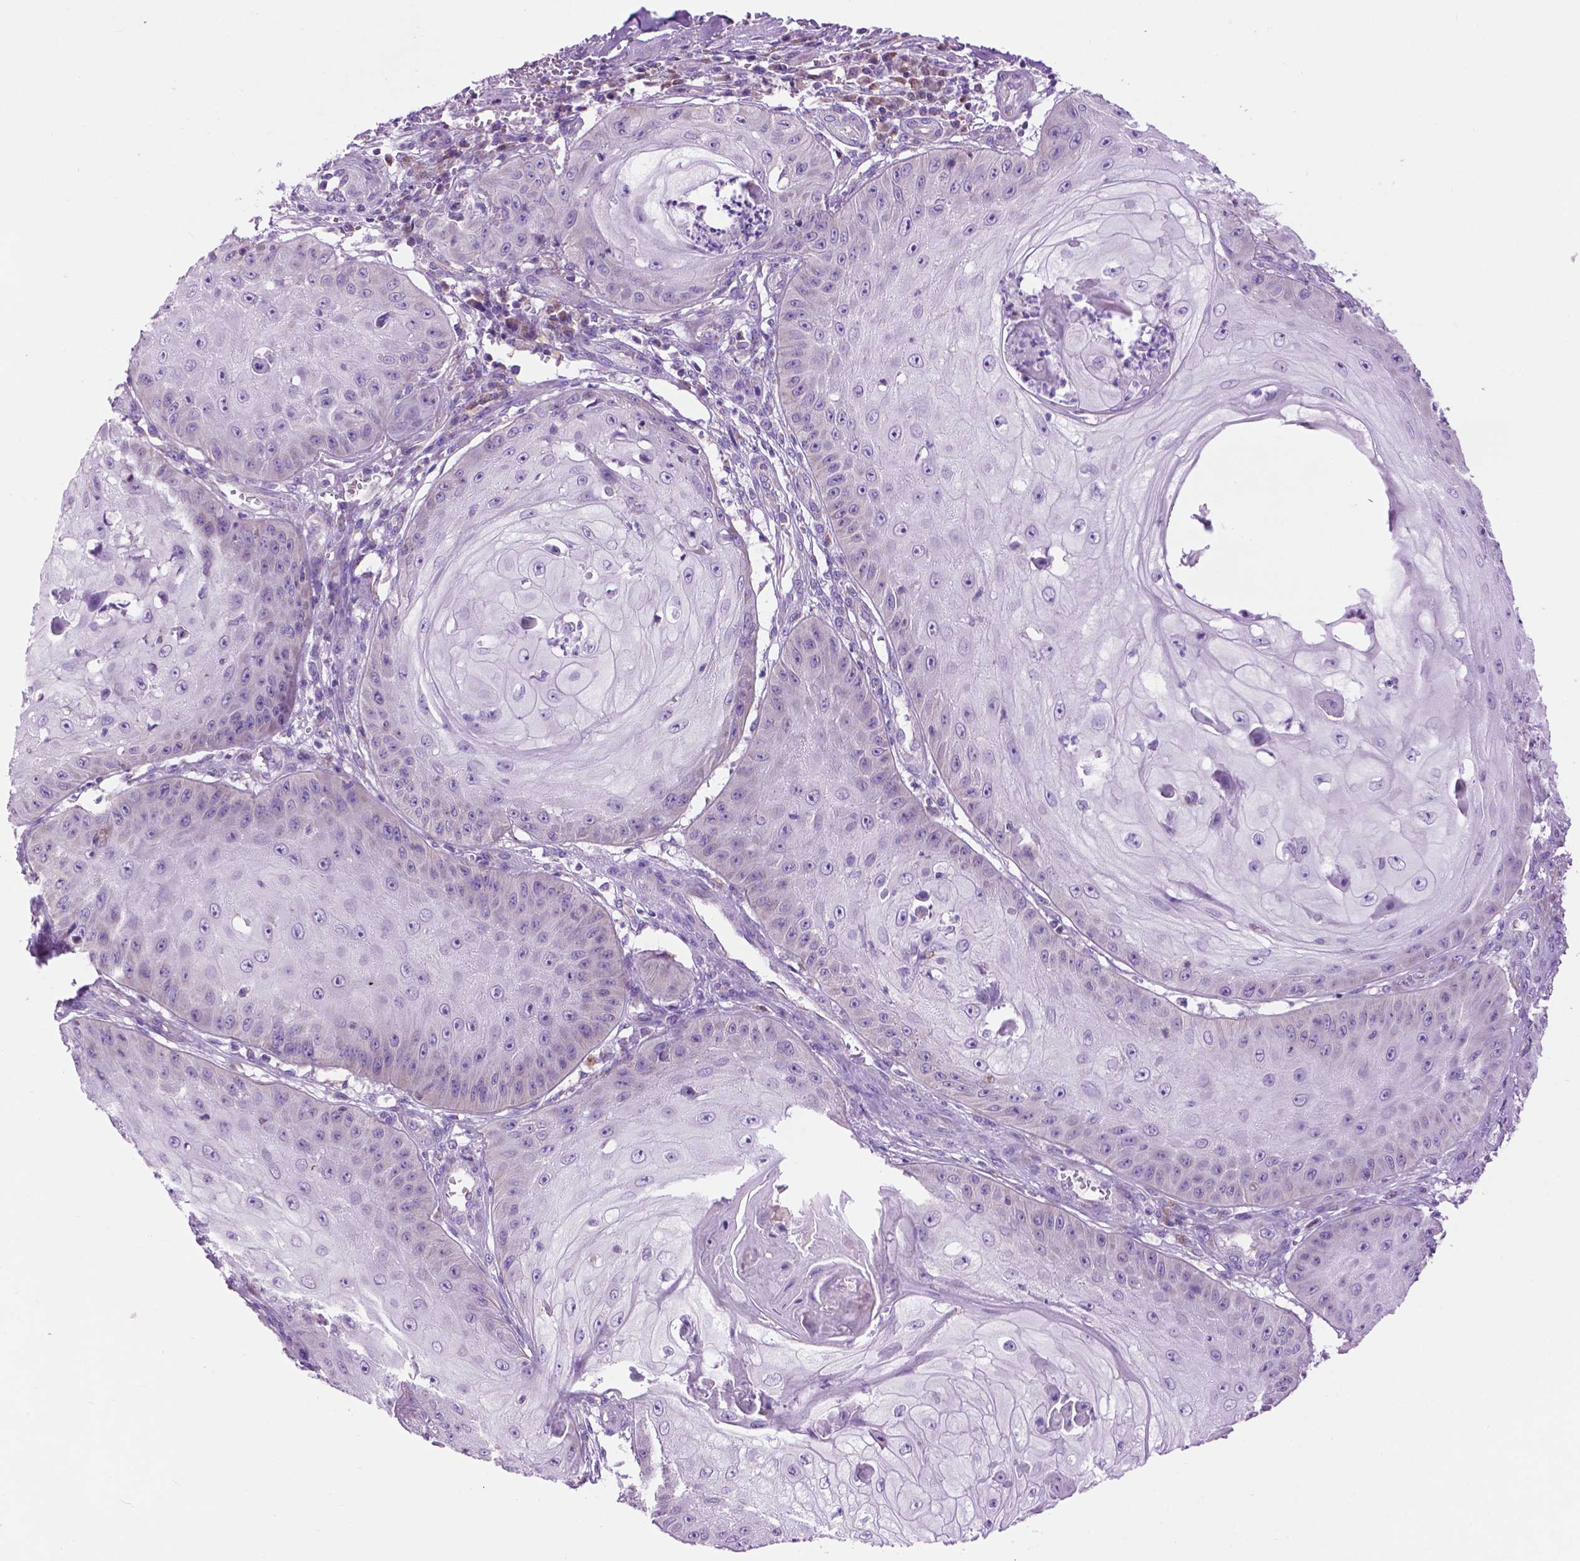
{"staining": {"intensity": "negative", "quantity": "none", "location": "none"}, "tissue": "skin cancer", "cell_type": "Tumor cells", "image_type": "cancer", "snomed": [{"axis": "morphology", "description": "Squamous cell carcinoma, NOS"}, {"axis": "topography", "description": "Skin"}], "caption": "There is no significant expression in tumor cells of squamous cell carcinoma (skin).", "gene": "PYCR3", "patient": {"sex": "male", "age": 70}}